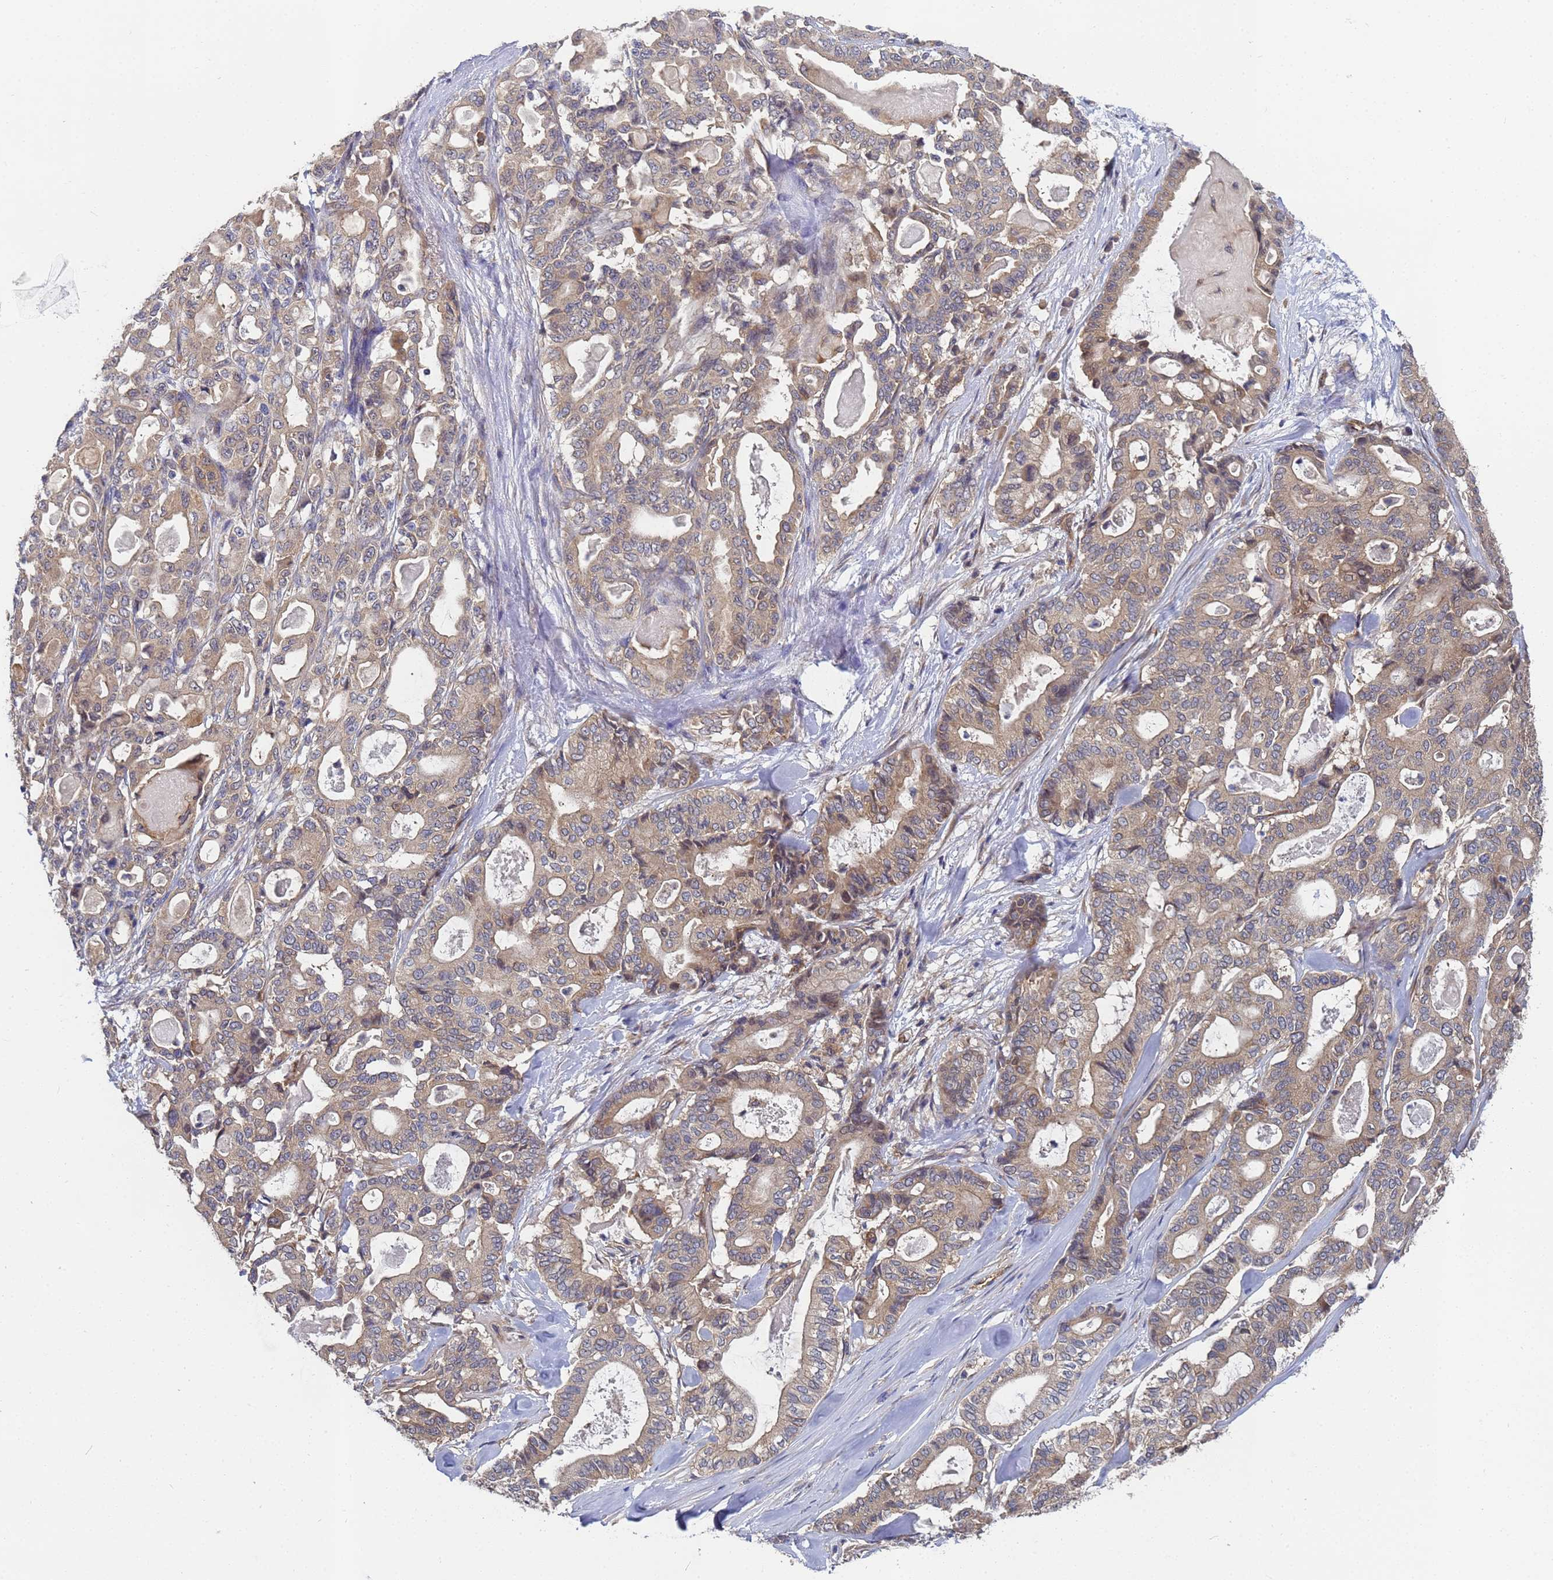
{"staining": {"intensity": "moderate", "quantity": ">75%", "location": "cytoplasmic/membranous"}, "tissue": "pancreatic cancer", "cell_type": "Tumor cells", "image_type": "cancer", "snomed": [{"axis": "morphology", "description": "Adenocarcinoma, NOS"}, {"axis": "topography", "description": "Pancreas"}], "caption": "Immunohistochemistry micrograph of neoplastic tissue: human pancreatic adenocarcinoma stained using IHC shows medium levels of moderate protein expression localized specifically in the cytoplasmic/membranous of tumor cells, appearing as a cytoplasmic/membranous brown color.", "gene": "ALS2CL", "patient": {"sex": "male", "age": 63}}